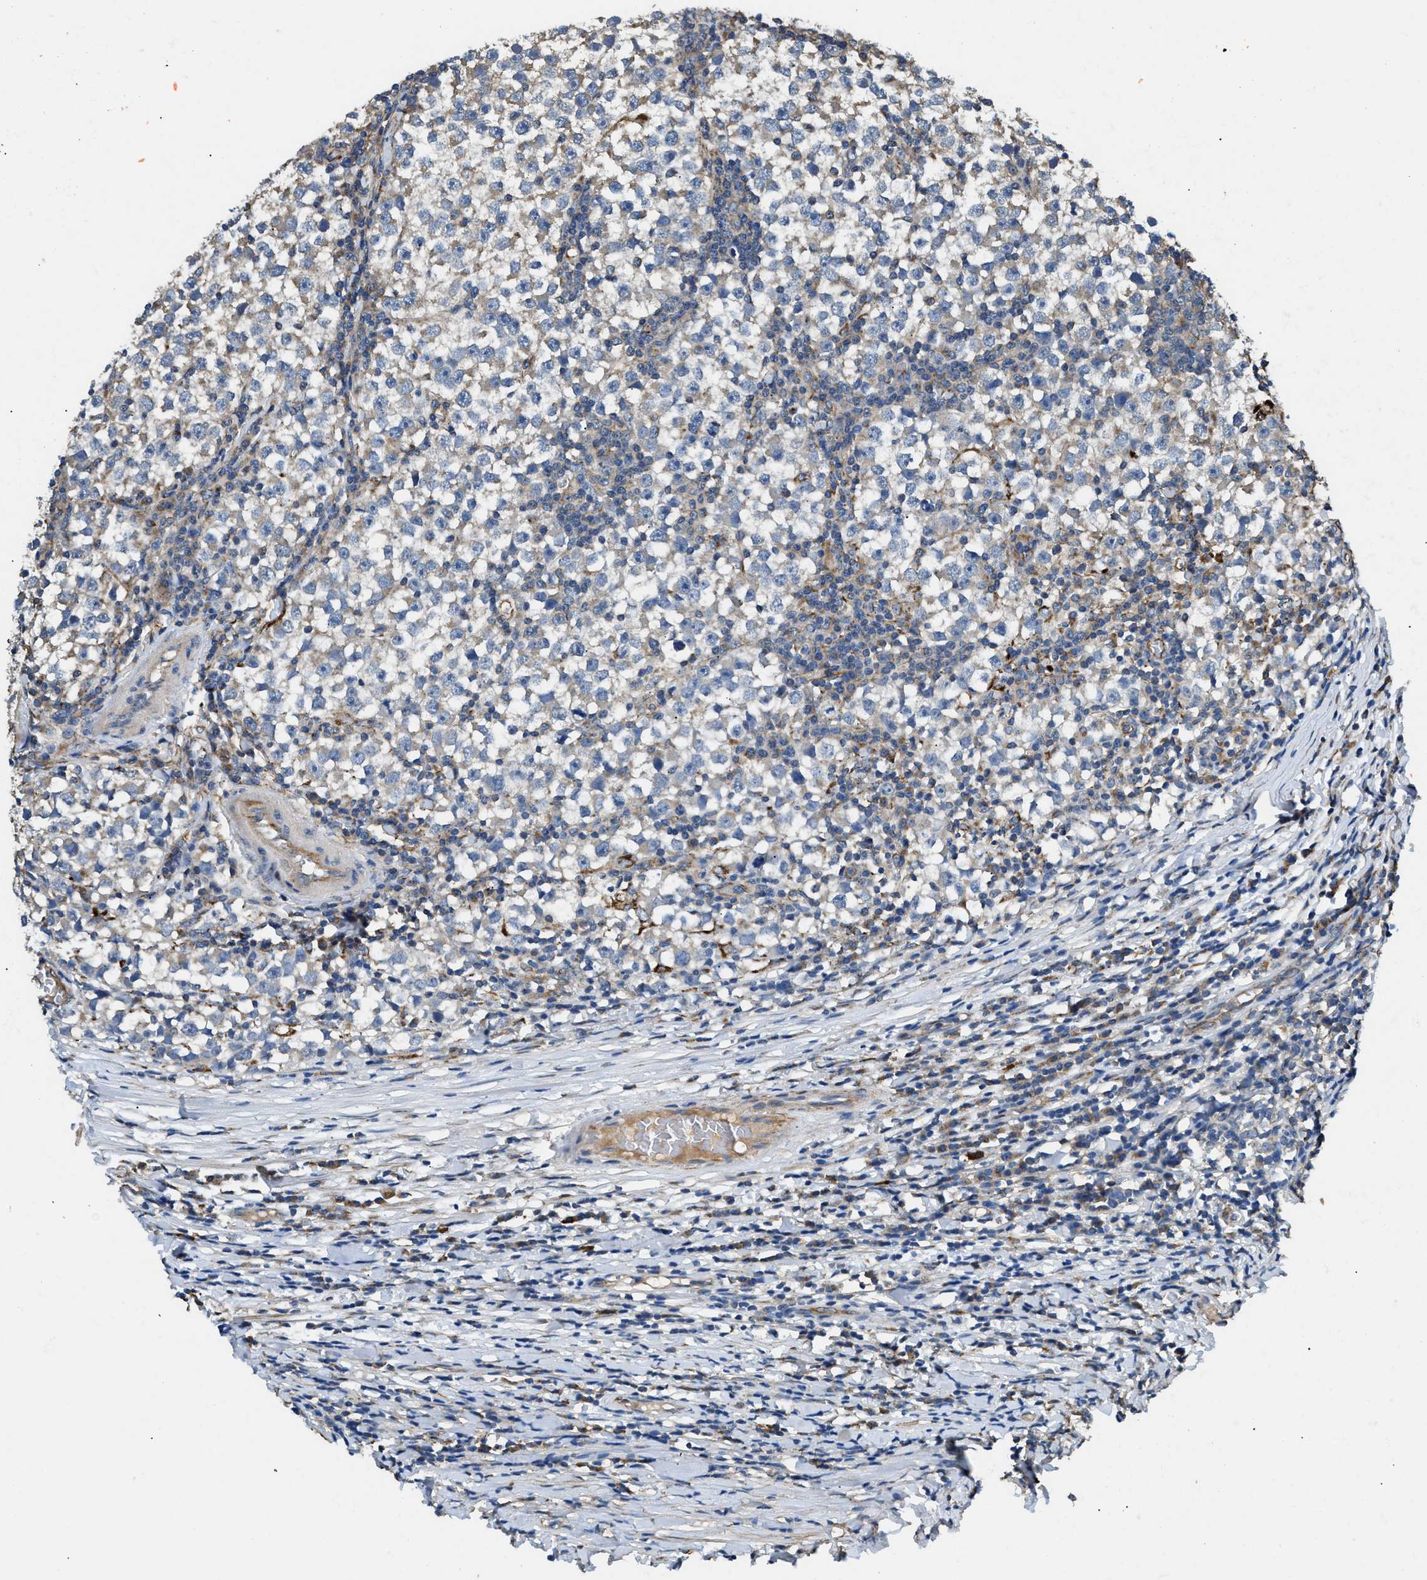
{"staining": {"intensity": "weak", "quantity": "<25%", "location": "cytoplasmic/membranous"}, "tissue": "testis cancer", "cell_type": "Tumor cells", "image_type": "cancer", "snomed": [{"axis": "morphology", "description": "Seminoma, NOS"}, {"axis": "topography", "description": "Testis"}], "caption": "A histopathology image of testis cancer (seminoma) stained for a protein demonstrates no brown staining in tumor cells.", "gene": "CDK15", "patient": {"sex": "male", "age": 65}}